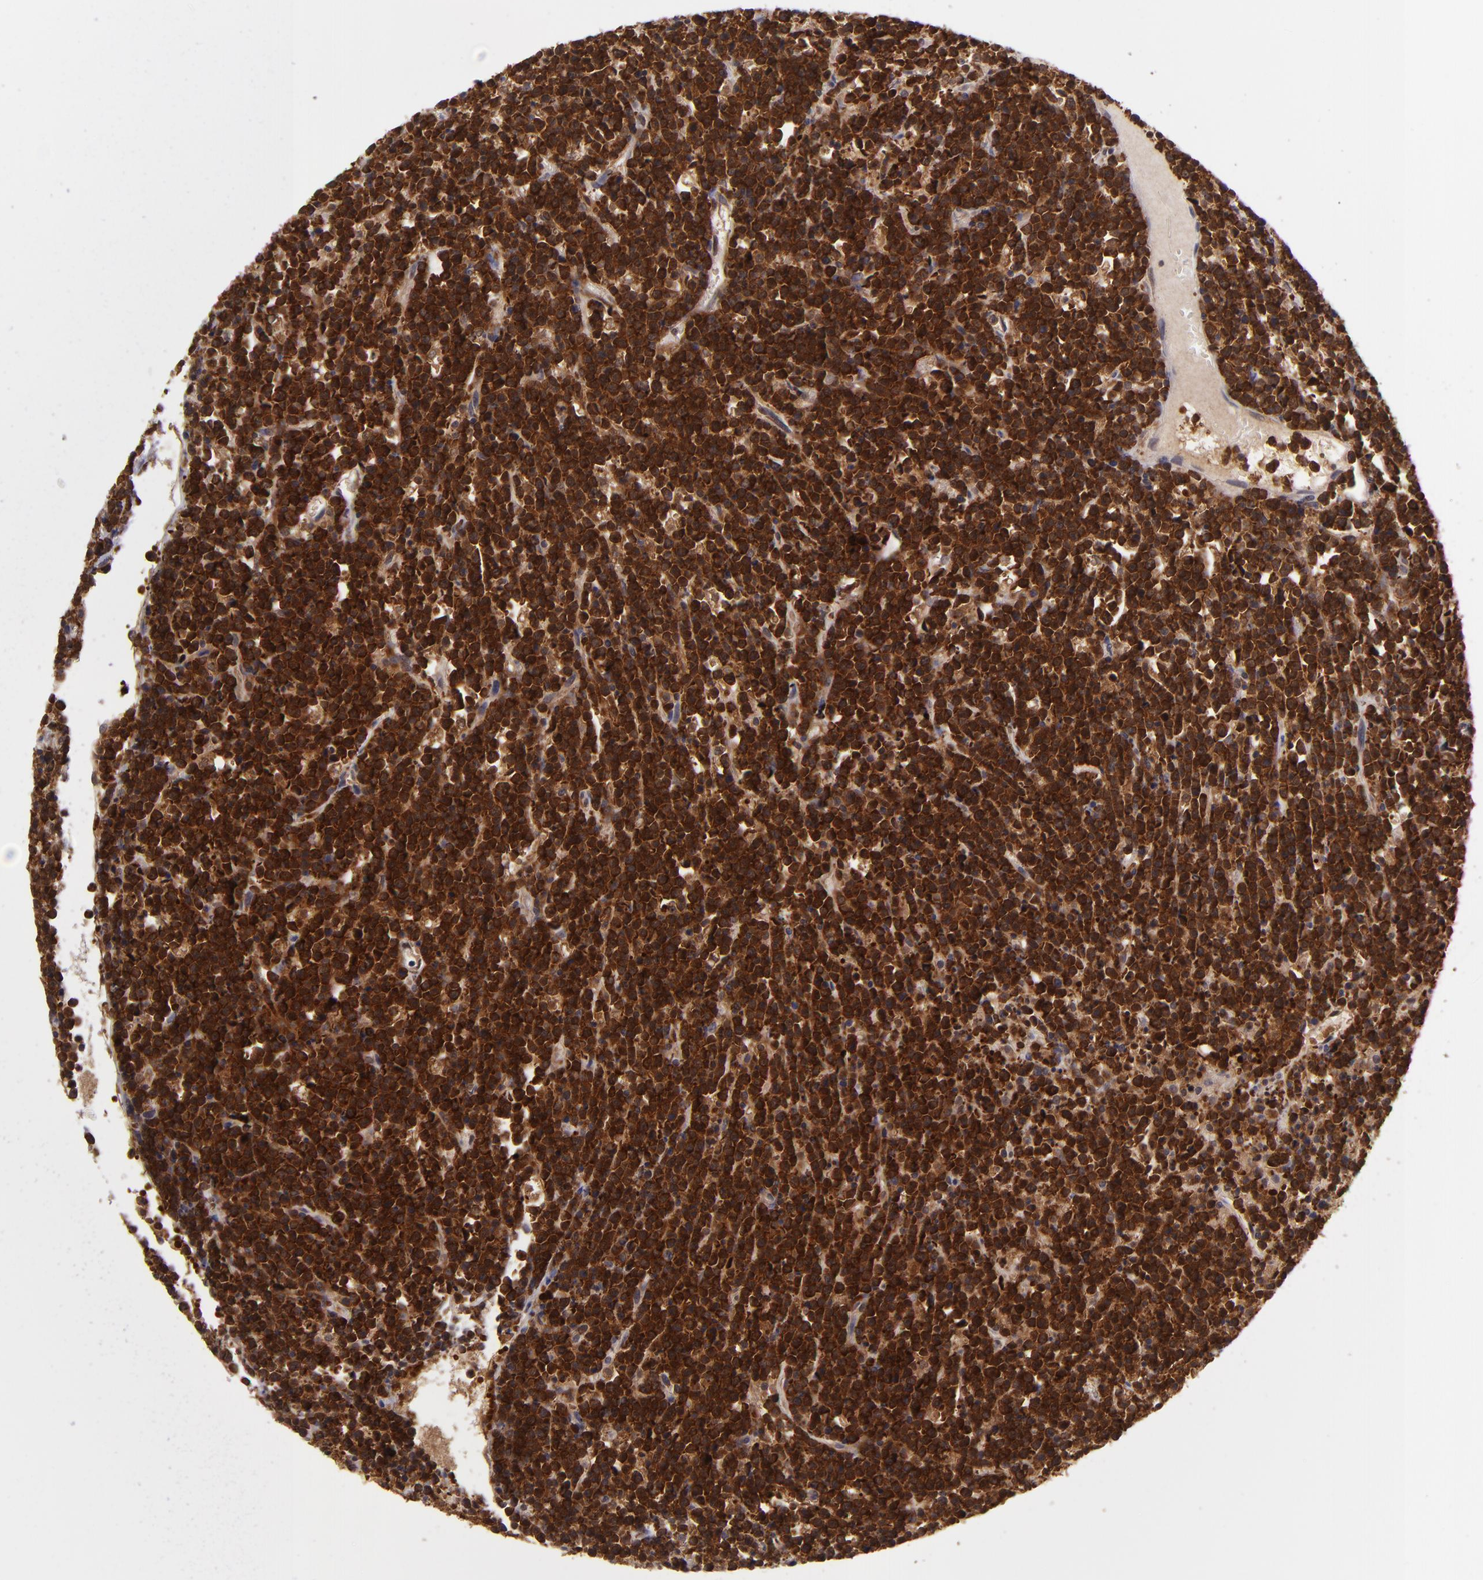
{"staining": {"intensity": "strong", "quantity": ">75%", "location": "cytoplasmic/membranous,nuclear"}, "tissue": "lymphoma", "cell_type": "Tumor cells", "image_type": "cancer", "snomed": [{"axis": "morphology", "description": "Malignant lymphoma, non-Hodgkin's type, High grade"}, {"axis": "topography", "description": "Ovary"}], "caption": "Malignant lymphoma, non-Hodgkin's type (high-grade) was stained to show a protein in brown. There is high levels of strong cytoplasmic/membranous and nuclear positivity in about >75% of tumor cells.", "gene": "PTPN13", "patient": {"sex": "female", "age": 56}}